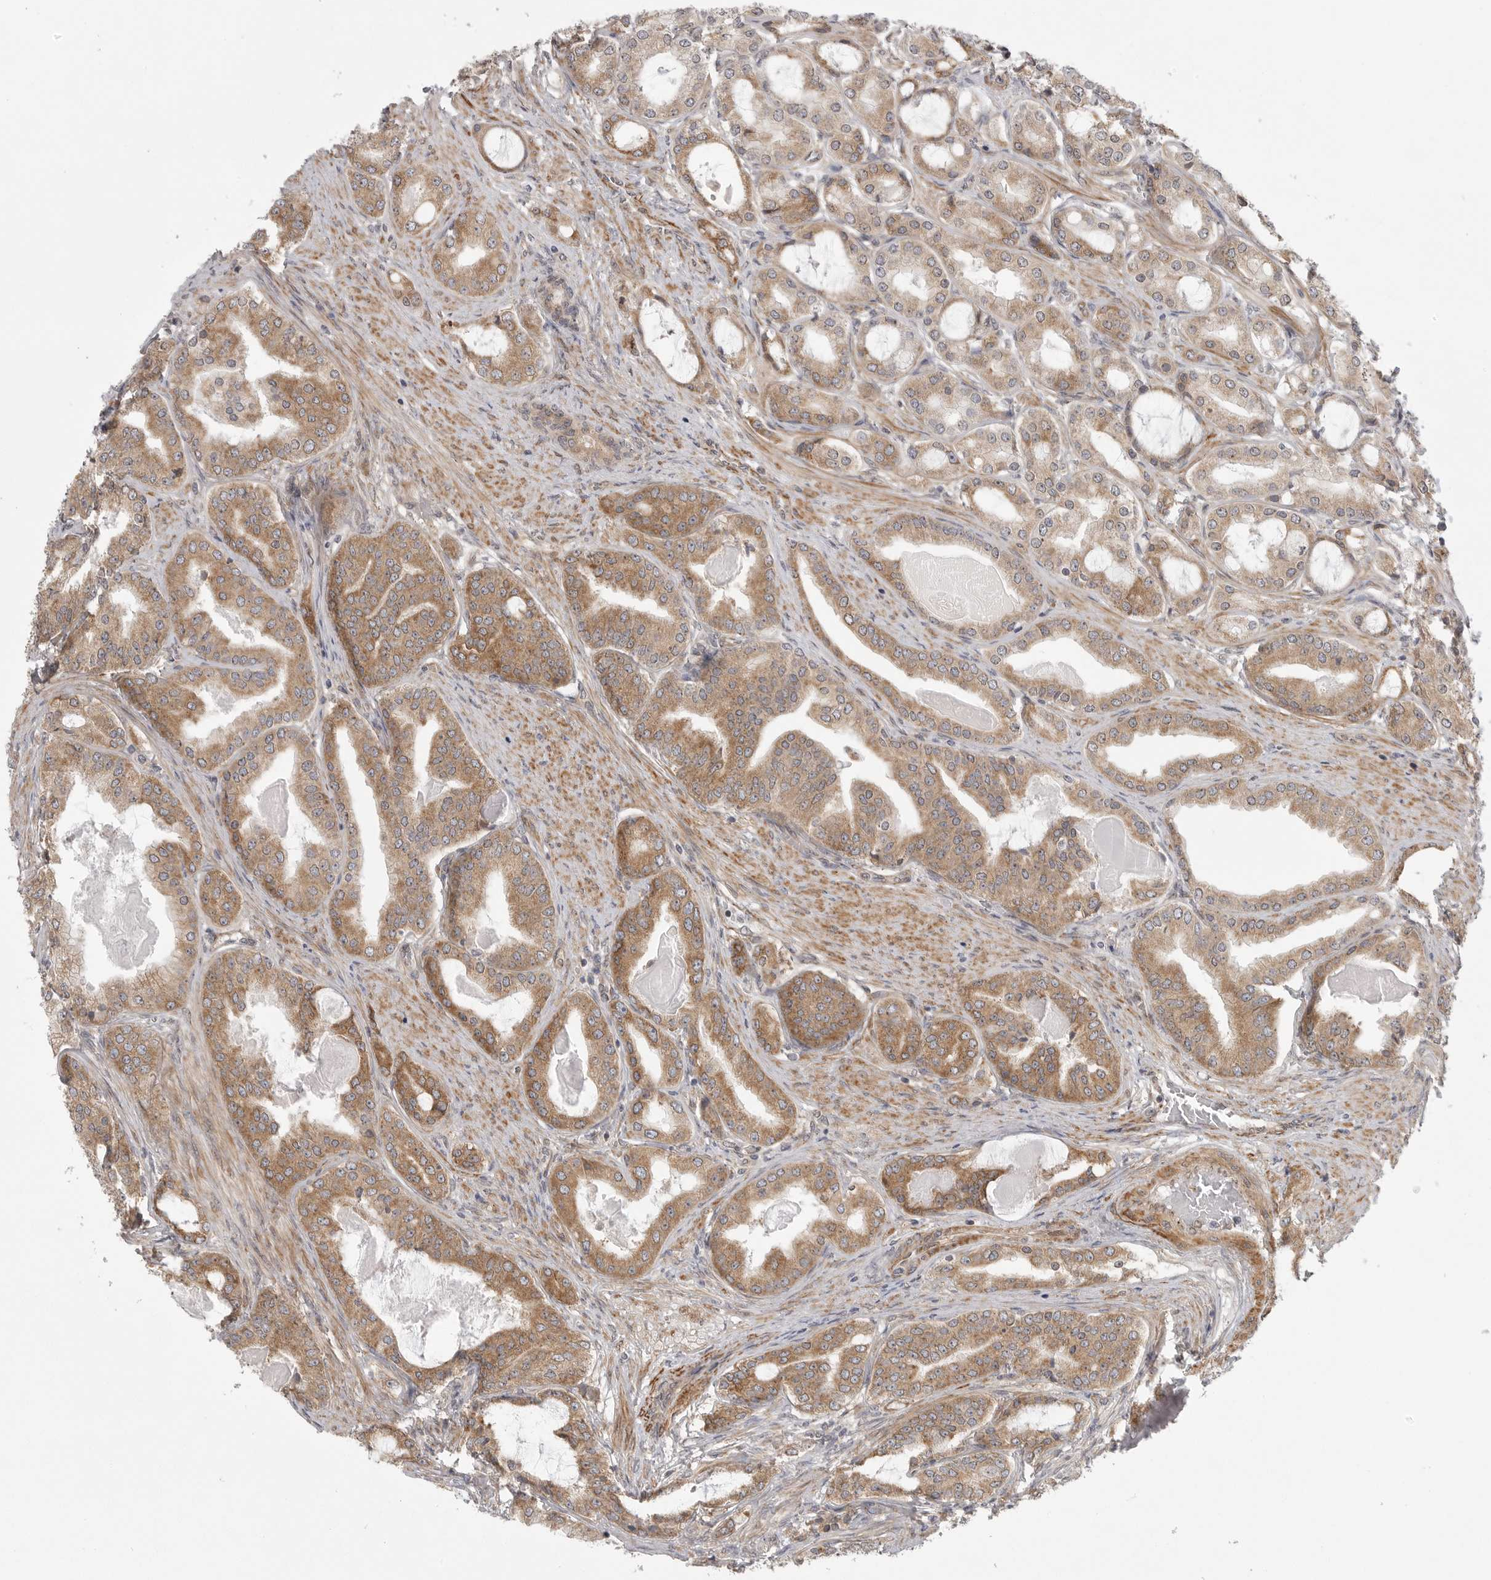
{"staining": {"intensity": "moderate", "quantity": ">75%", "location": "cytoplasmic/membranous"}, "tissue": "prostate cancer", "cell_type": "Tumor cells", "image_type": "cancer", "snomed": [{"axis": "morphology", "description": "Adenocarcinoma, High grade"}, {"axis": "topography", "description": "Prostate"}], "caption": "An image showing moderate cytoplasmic/membranous positivity in approximately >75% of tumor cells in adenocarcinoma (high-grade) (prostate), as visualized by brown immunohistochemical staining.", "gene": "CERS2", "patient": {"sex": "male", "age": 60}}